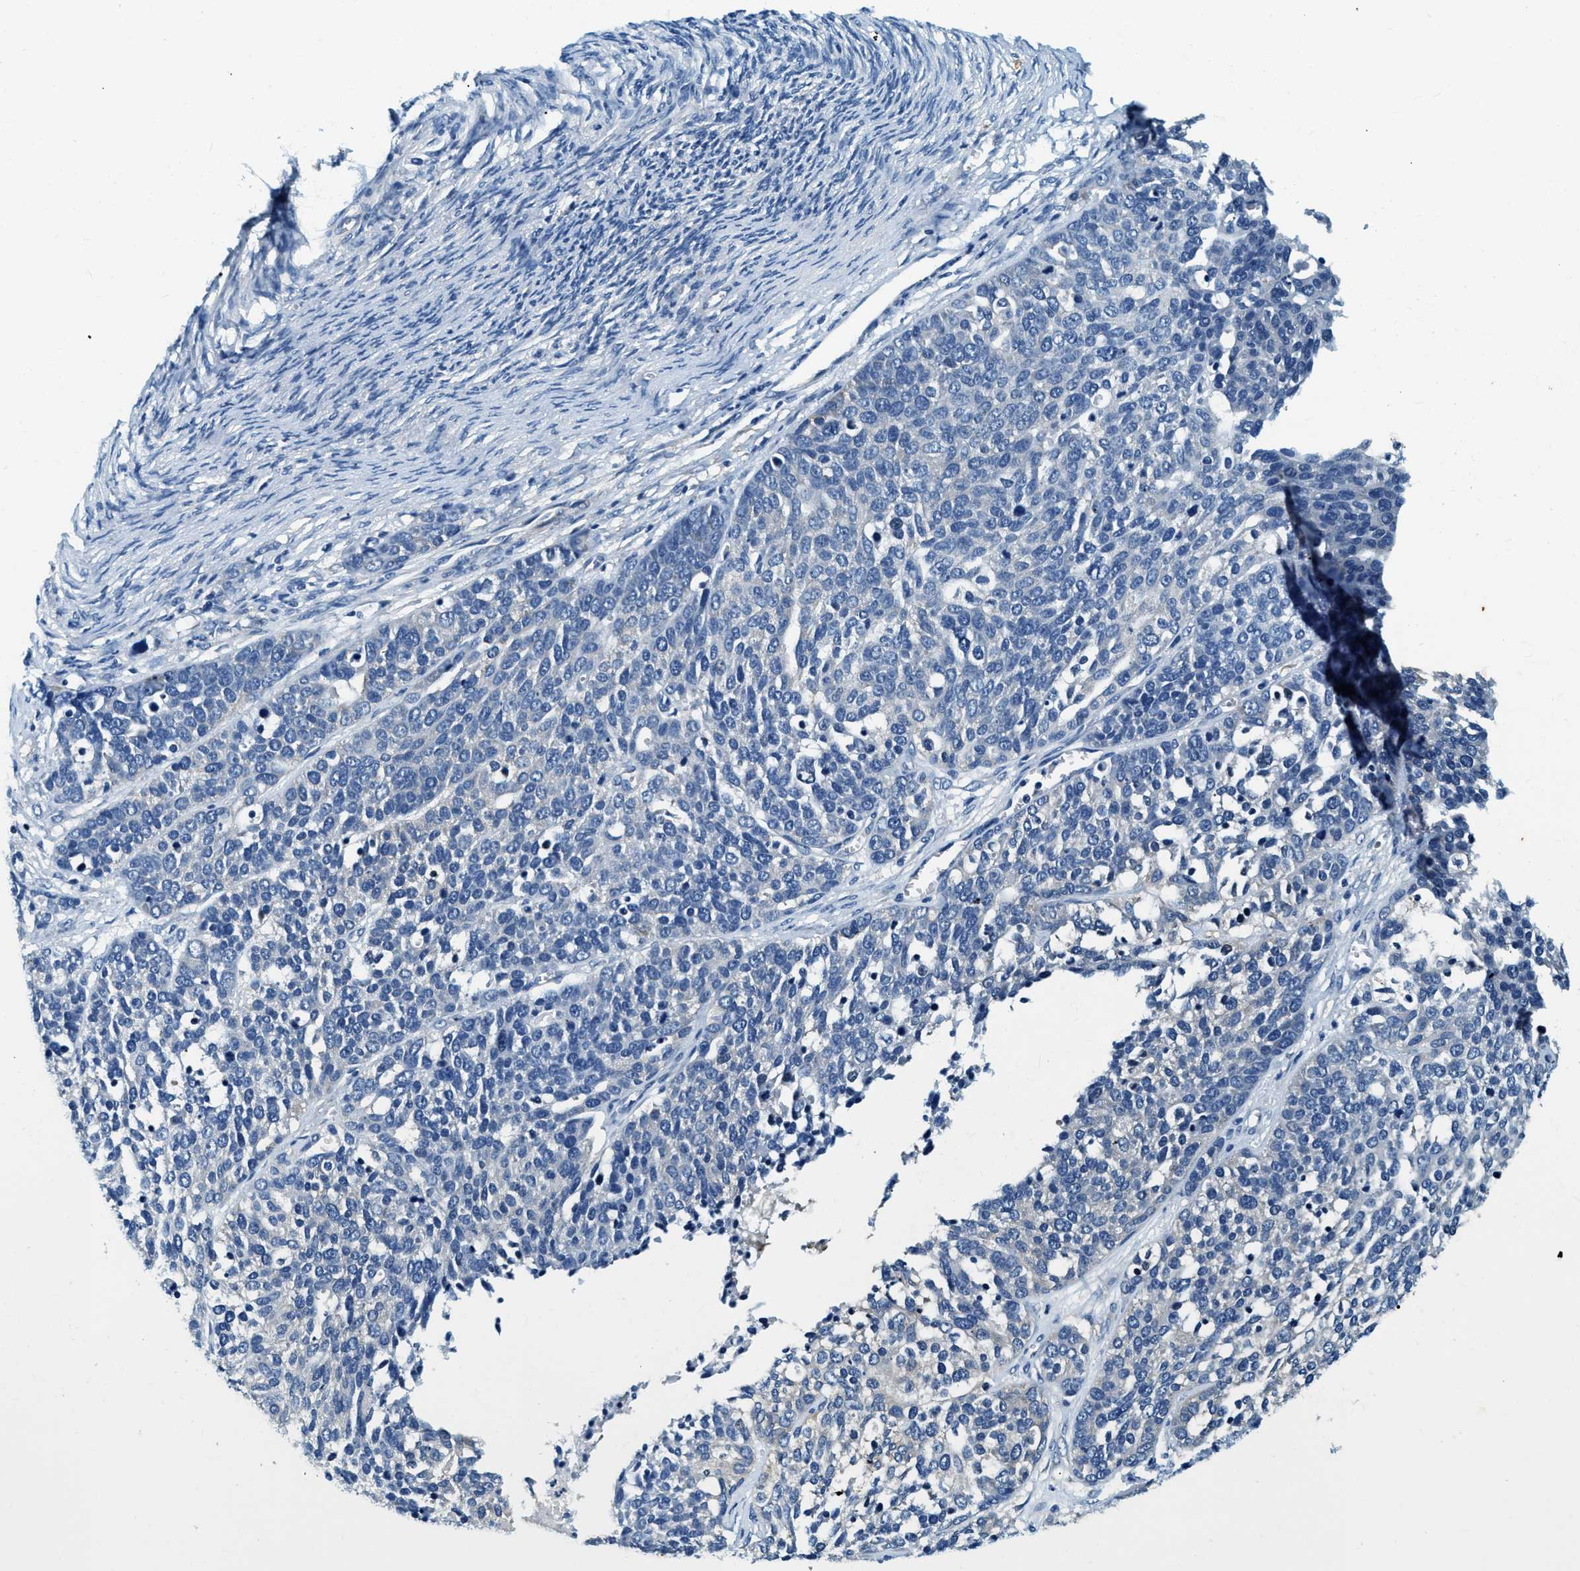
{"staining": {"intensity": "negative", "quantity": "none", "location": "none"}, "tissue": "ovarian cancer", "cell_type": "Tumor cells", "image_type": "cancer", "snomed": [{"axis": "morphology", "description": "Cystadenocarcinoma, serous, NOS"}, {"axis": "topography", "description": "Ovary"}], "caption": "This is an immunohistochemistry photomicrograph of ovarian cancer. There is no staining in tumor cells.", "gene": "EIF2AK2", "patient": {"sex": "female", "age": 44}}